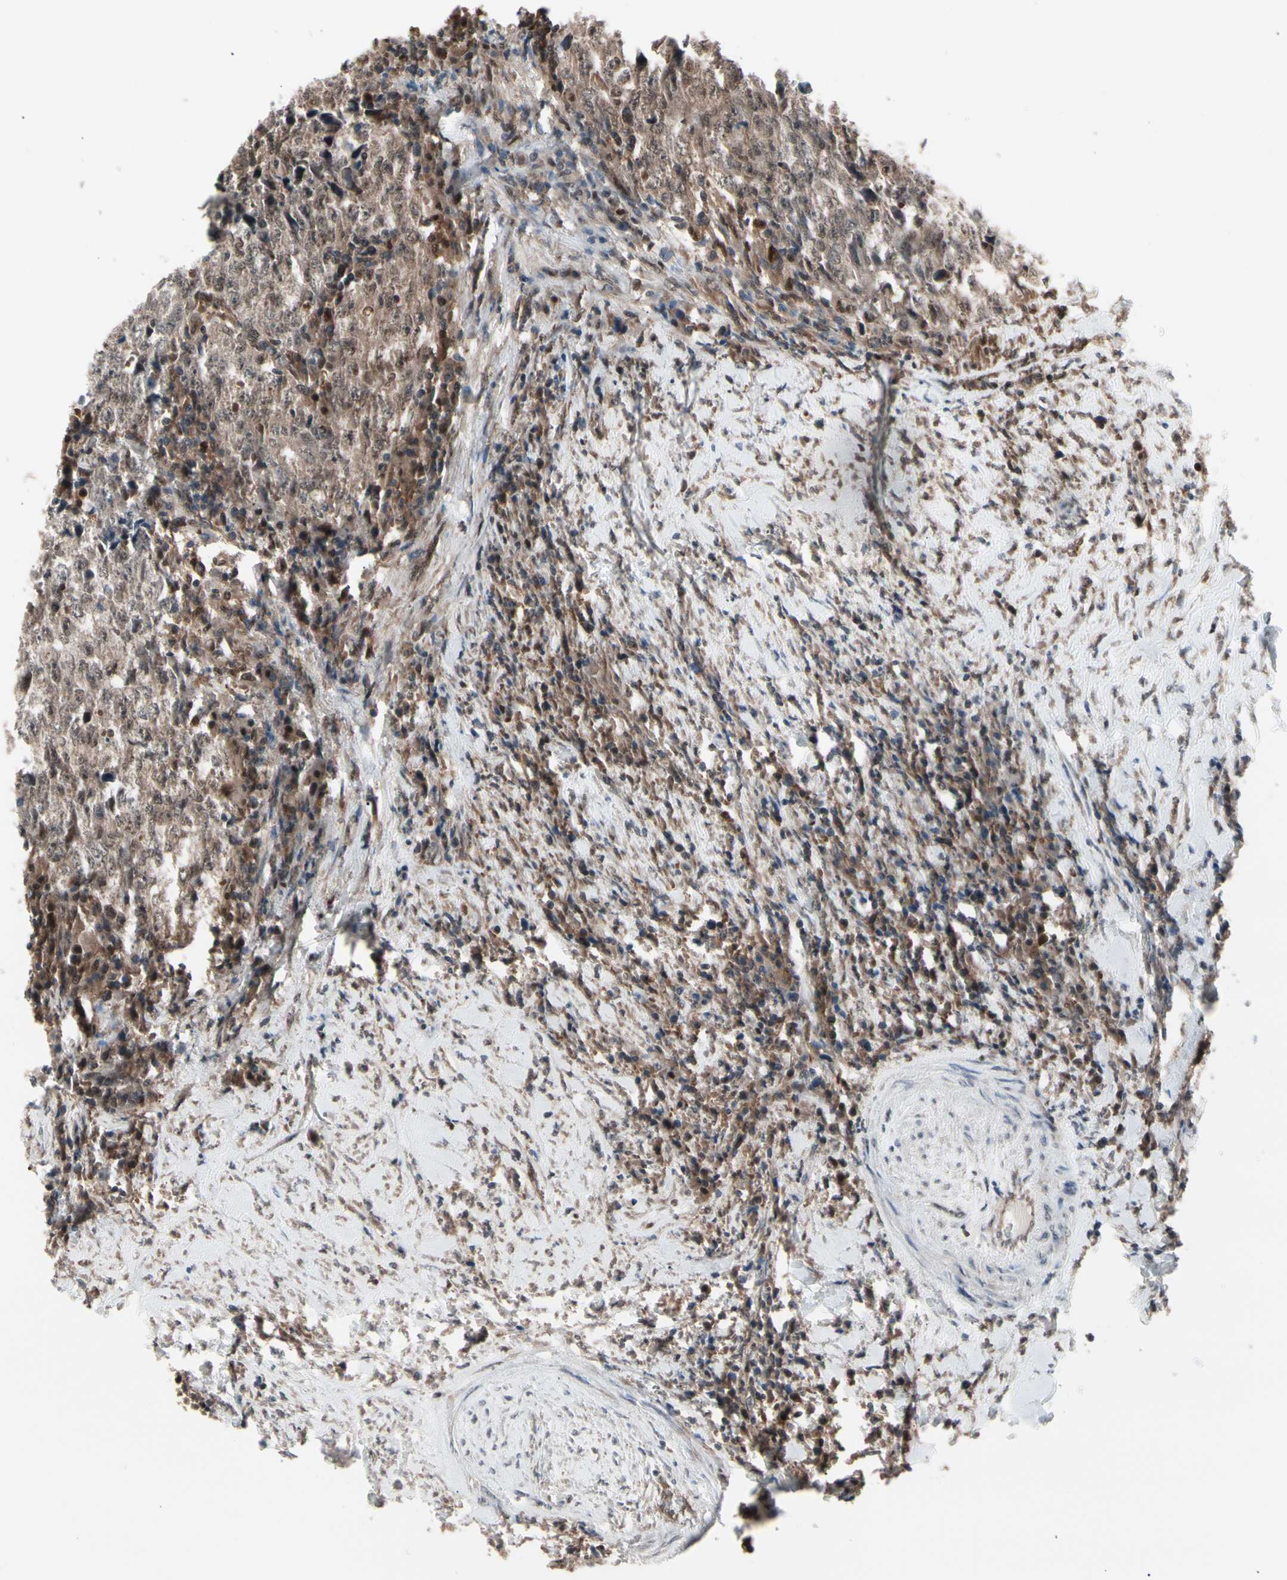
{"staining": {"intensity": "weak", "quantity": ">75%", "location": "cytoplasmic/membranous,nuclear"}, "tissue": "testis cancer", "cell_type": "Tumor cells", "image_type": "cancer", "snomed": [{"axis": "morphology", "description": "Necrosis, NOS"}, {"axis": "morphology", "description": "Carcinoma, Embryonal, NOS"}, {"axis": "topography", "description": "Testis"}], "caption": "The immunohistochemical stain labels weak cytoplasmic/membranous and nuclear expression in tumor cells of embryonal carcinoma (testis) tissue. (DAB IHC with brightfield microscopy, high magnification).", "gene": "PSMA2", "patient": {"sex": "male", "age": 19}}